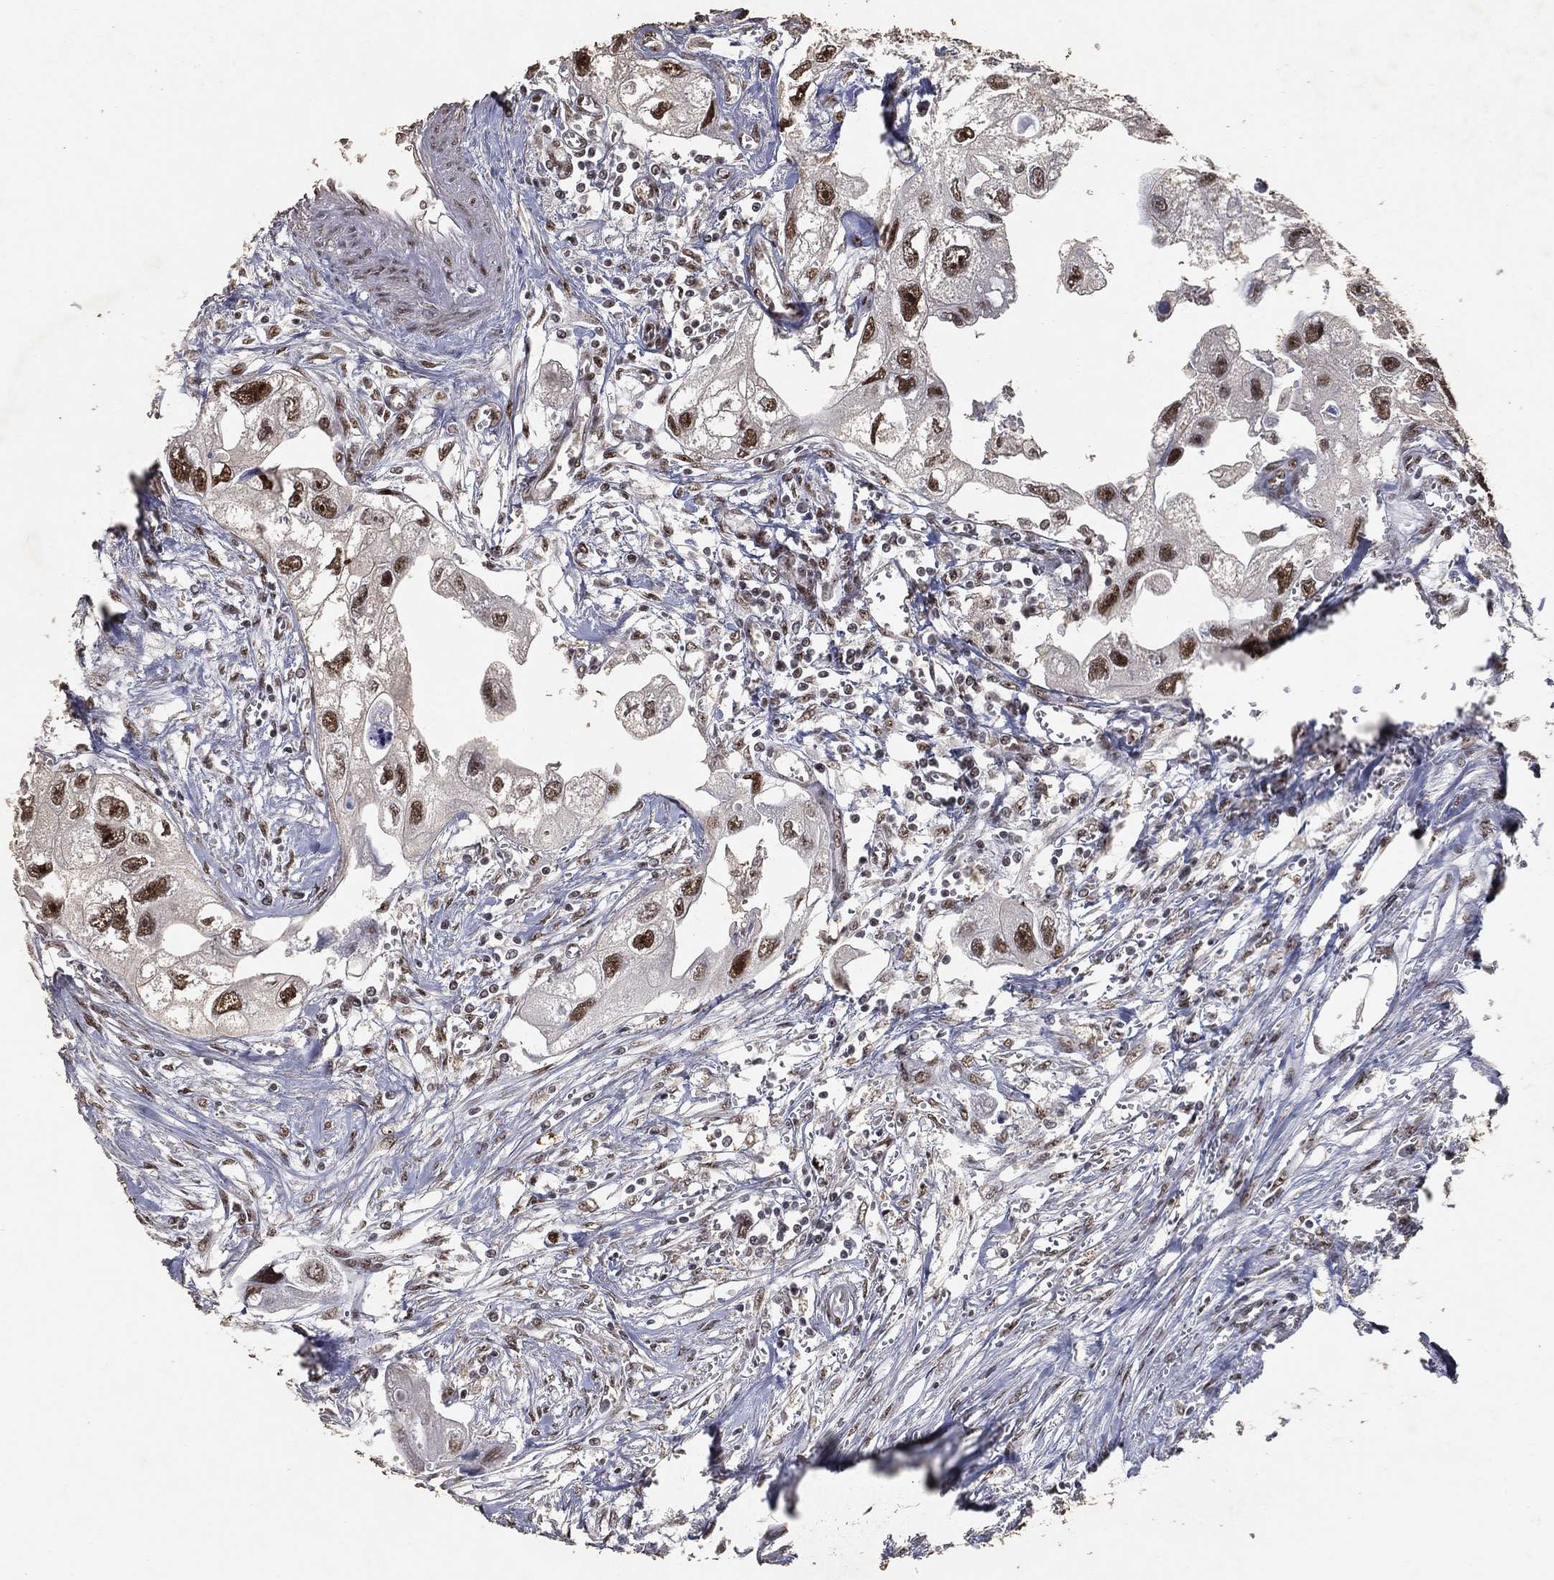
{"staining": {"intensity": "strong", "quantity": ">75%", "location": "nuclear"}, "tissue": "urothelial cancer", "cell_type": "Tumor cells", "image_type": "cancer", "snomed": [{"axis": "morphology", "description": "Urothelial carcinoma, High grade"}, {"axis": "topography", "description": "Urinary bladder"}], "caption": "The immunohistochemical stain labels strong nuclear expression in tumor cells of urothelial cancer tissue. Using DAB (3,3'-diaminobenzidine) (brown) and hematoxylin (blue) stains, captured at high magnification using brightfield microscopy.", "gene": "DDX27", "patient": {"sex": "male", "age": 59}}